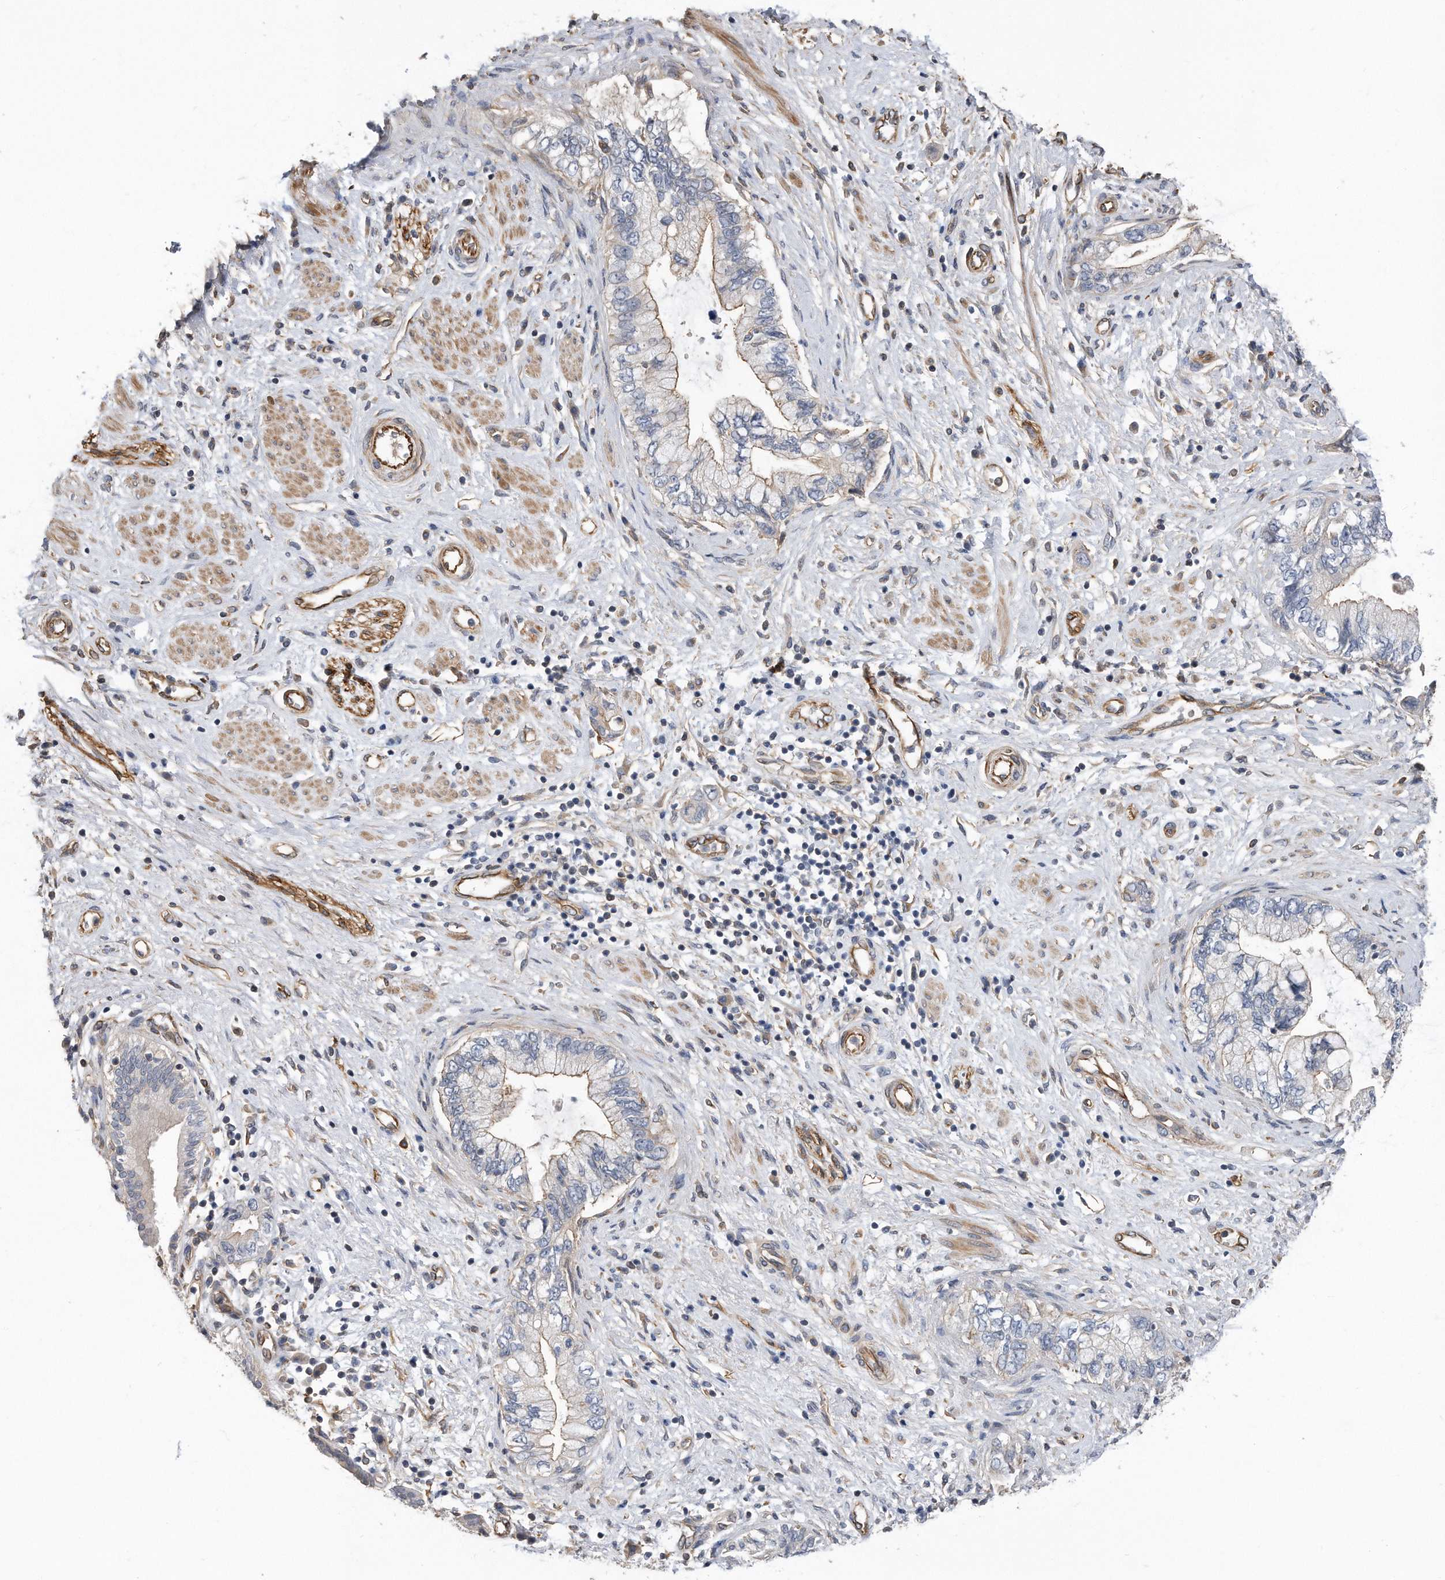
{"staining": {"intensity": "weak", "quantity": "25%-75%", "location": "cytoplasmic/membranous"}, "tissue": "pancreatic cancer", "cell_type": "Tumor cells", "image_type": "cancer", "snomed": [{"axis": "morphology", "description": "Adenocarcinoma, NOS"}, {"axis": "topography", "description": "Pancreas"}], "caption": "High-power microscopy captured an immunohistochemistry (IHC) image of adenocarcinoma (pancreatic), revealing weak cytoplasmic/membranous staining in about 25%-75% of tumor cells.", "gene": "GPC1", "patient": {"sex": "female", "age": 73}}